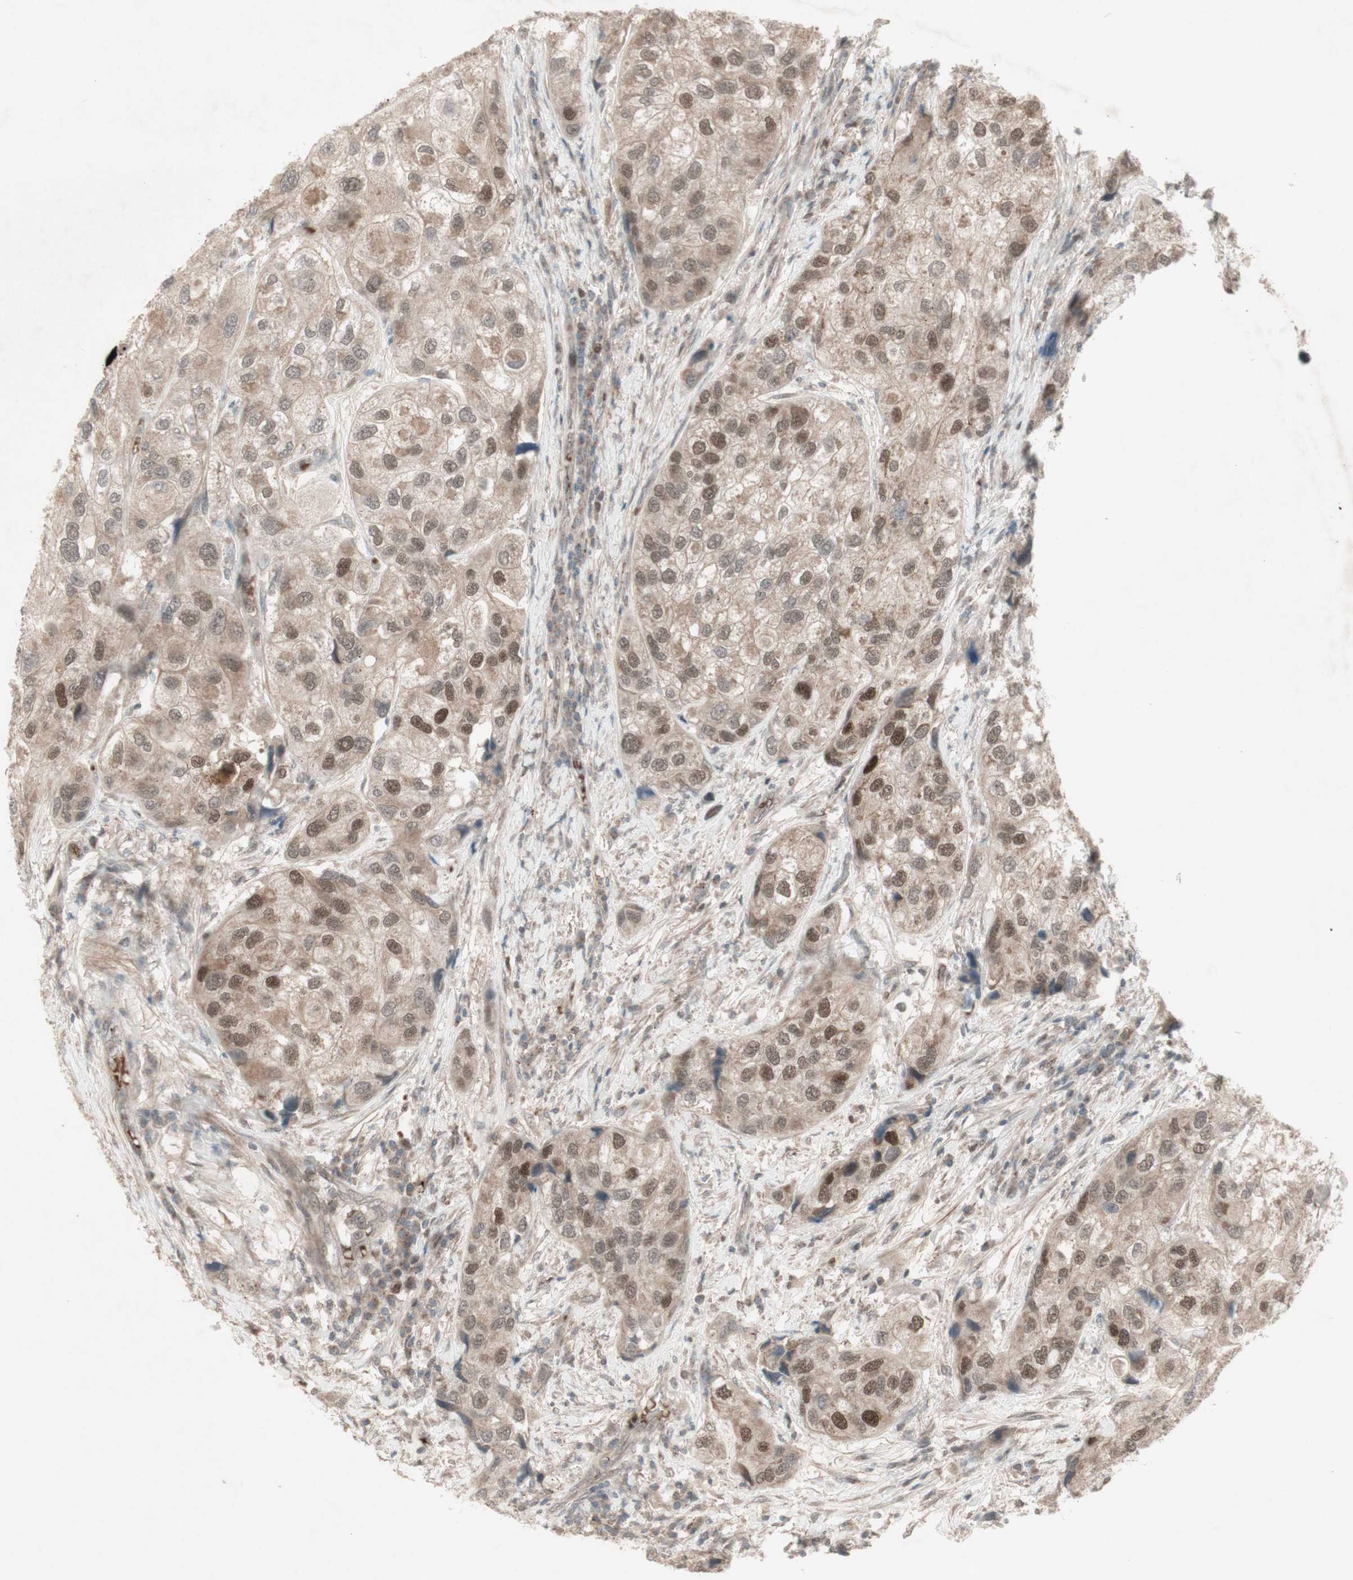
{"staining": {"intensity": "moderate", "quantity": "25%-75%", "location": "cytoplasmic/membranous,nuclear"}, "tissue": "urothelial cancer", "cell_type": "Tumor cells", "image_type": "cancer", "snomed": [{"axis": "morphology", "description": "Urothelial carcinoma, High grade"}, {"axis": "topography", "description": "Urinary bladder"}], "caption": "This is an image of immunohistochemistry staining of urothelial cancer, which shows moderate staining in the cytoplasmic/membranous and nuclear of tumor cells.", "gene": "MSH6", "patient": {"sex": "female", "age": 64}}